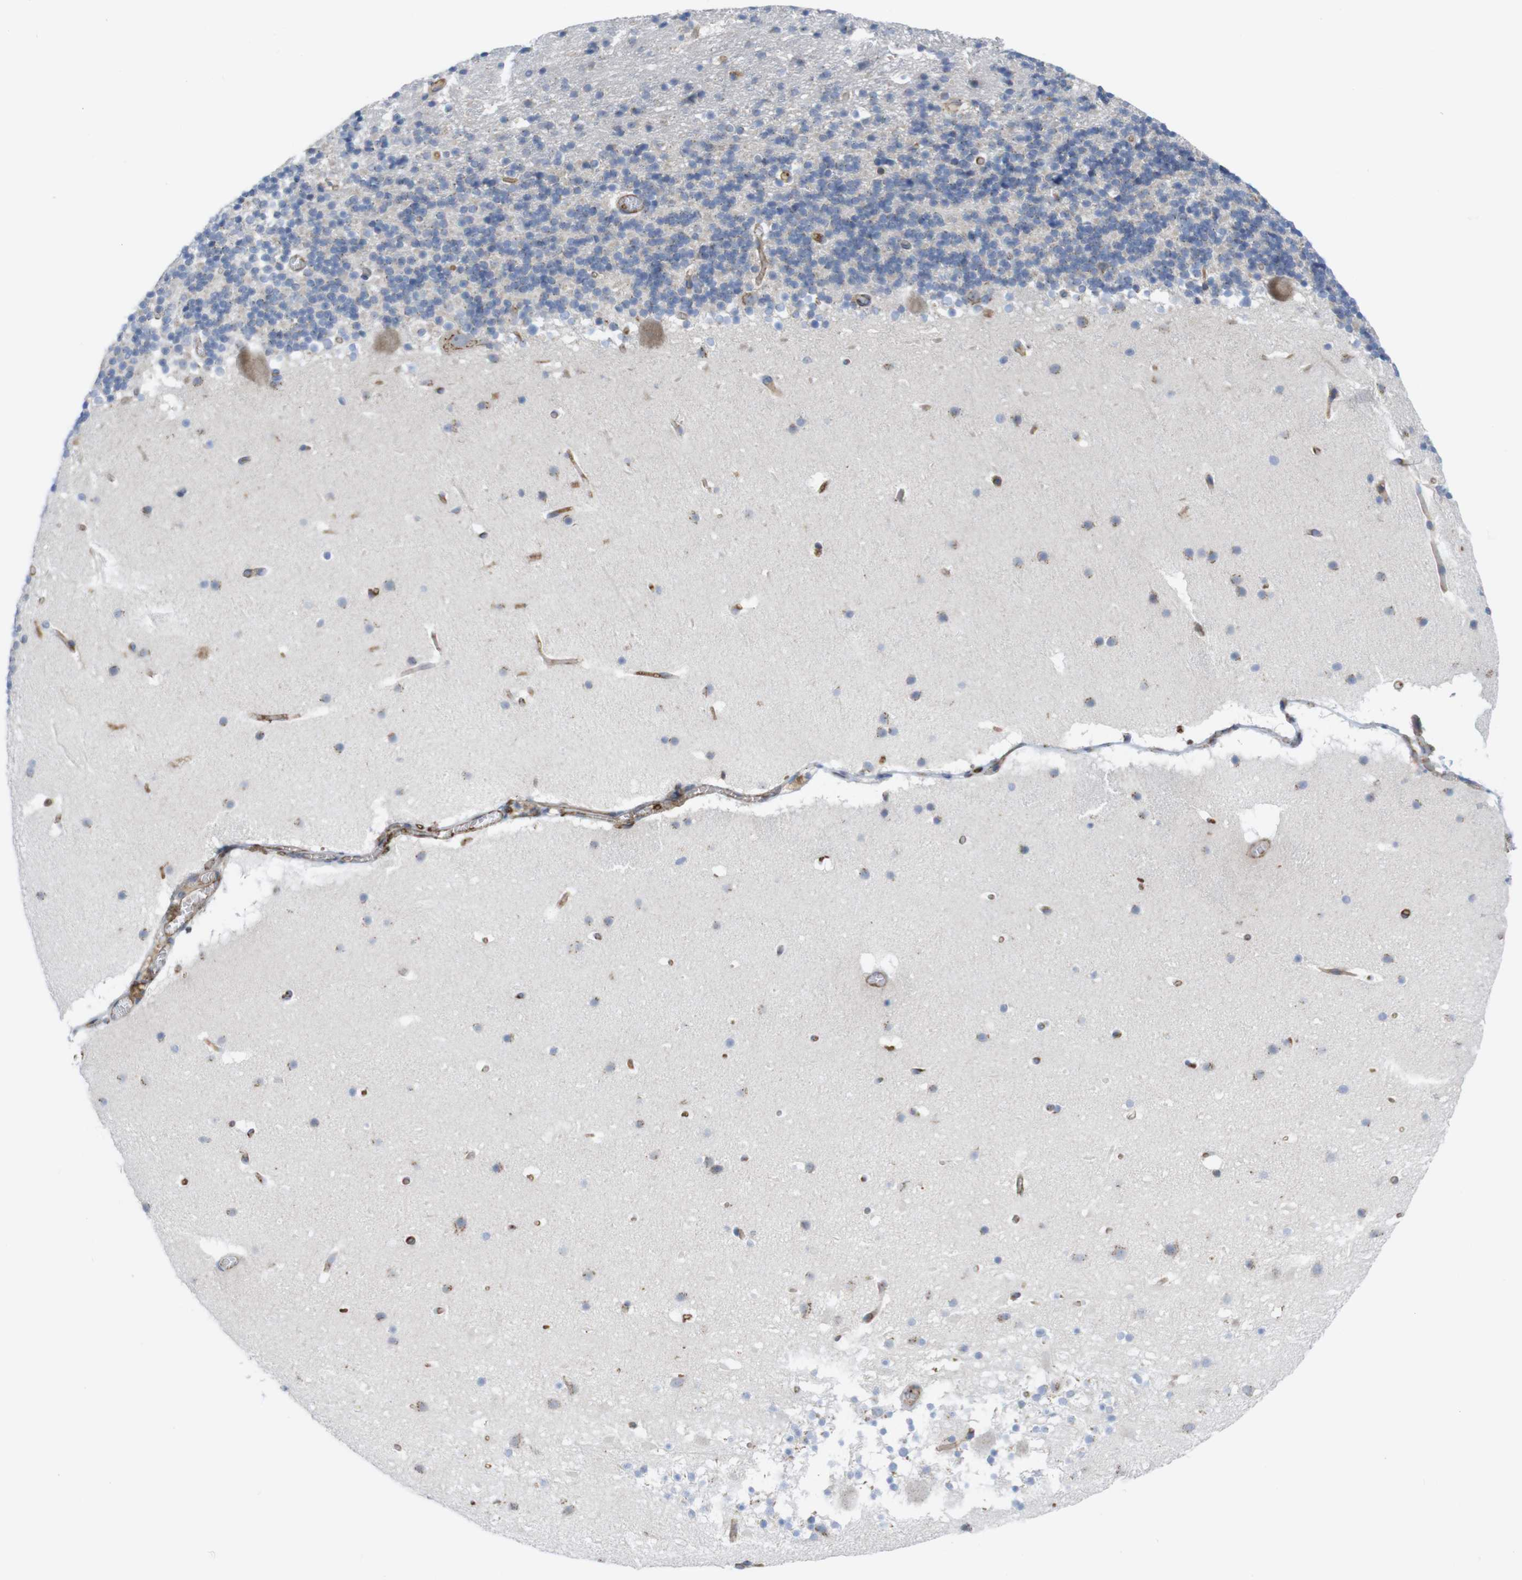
{"staining": {"intensity": "weak", "quantity": "<25%", "location": "cytoplasmic/membranous"}, "tissue": "cerebellum", "cell_type": "Cells in granular layer", "image_type": "normal", "snomed": [{"axis": "morphology", "description": "Normal tissue, NOS"}, {"axis": "topography", "description": "Cerebellum"}], "caption": "IHC histopathology image of benign human cerebellum stained for a protein (brown), which reveals no positivity in cells in granular layer.", "gene": "CCR6", "patient": {"sex": "male", "age": 45}}